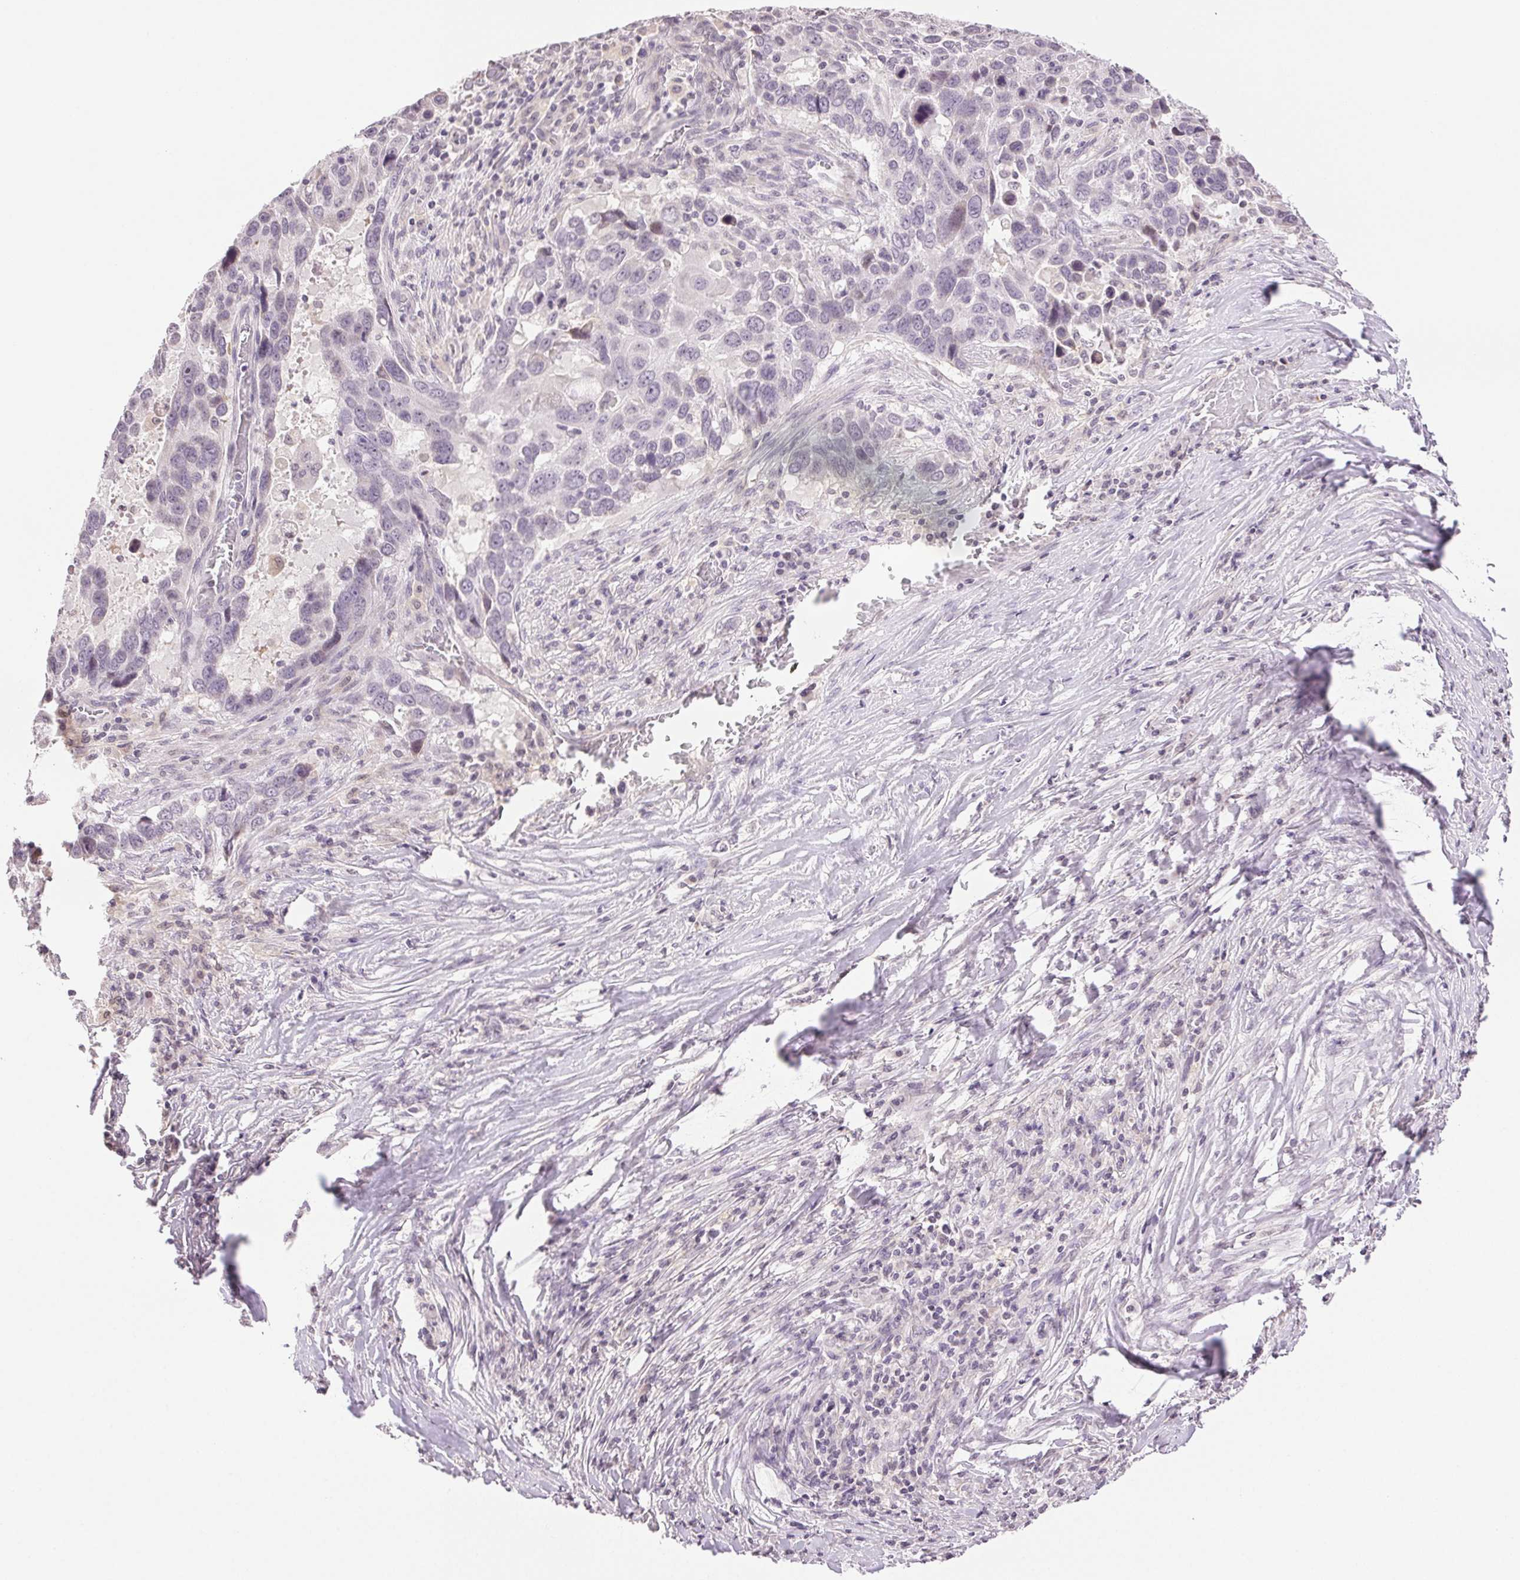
{"staining": {"intensity": "negative", "quantity": "none", "location": "none"}, "tissue": "lung cancer", "cell_type": "Tumor cells", "image_type": "cancer", "snomed": [{"axis": "morphology", "description": "Squamous cell carcinoma, NOS"}, {"axis": "topography", "description": "Lung"}], "caption": "The histopathology image demonstrates no staining of tumor cells in squamous cell carcinoma (lung). Brightfield microscopy of IHC stained with DAB (3,3'-diaminobenzidine) (brown) and hematoxylin (blue), captured at high magnification.", "gene": "TNNT3", "patient": {"sex": "male", "age": 68}}